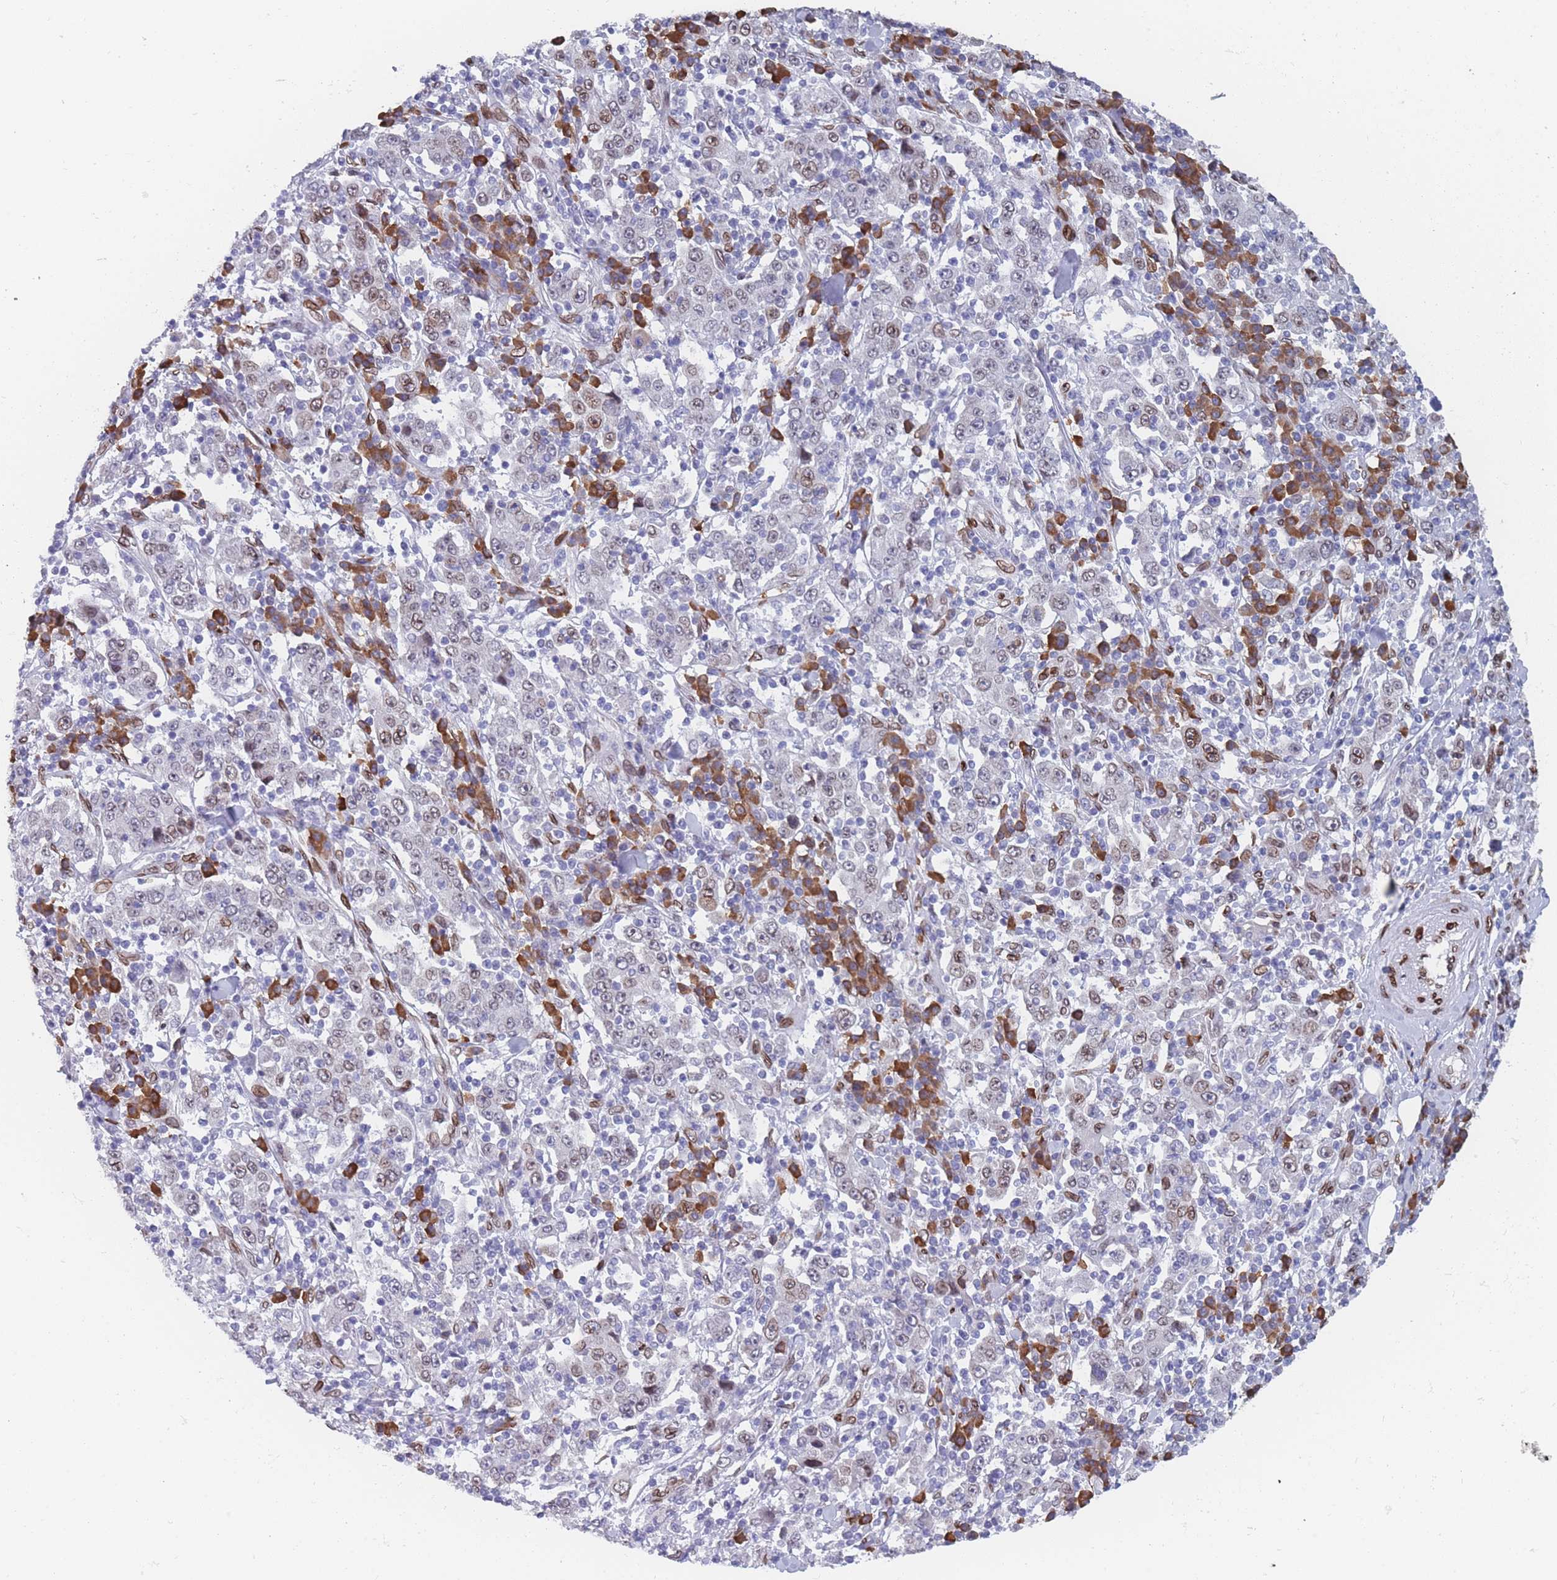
{"staining": {"intensity": "negative", "quantity": "none", "location": "none"}, "tissue": "stomach cancer", "cell_type": "Tumor cells", "image_type": "cancer", "snomed": [{"axis": "morphology", "description": "Normal tissue, NOS"}, {"axis": "morphology", "description": "Adenocarcinoma, NOS"}, {"axis": "topography", "description": "Stomach, upper"}, {"axis": "topography", "description": "Stomach"}], "caption": "Immunohistochemical staining of human stomach cancer (adenocarcinoma) demonstrates no significant positivity in tumor cells.", "gene": "ZBTB1", "patient": {"sex": "male", "age": 59}}